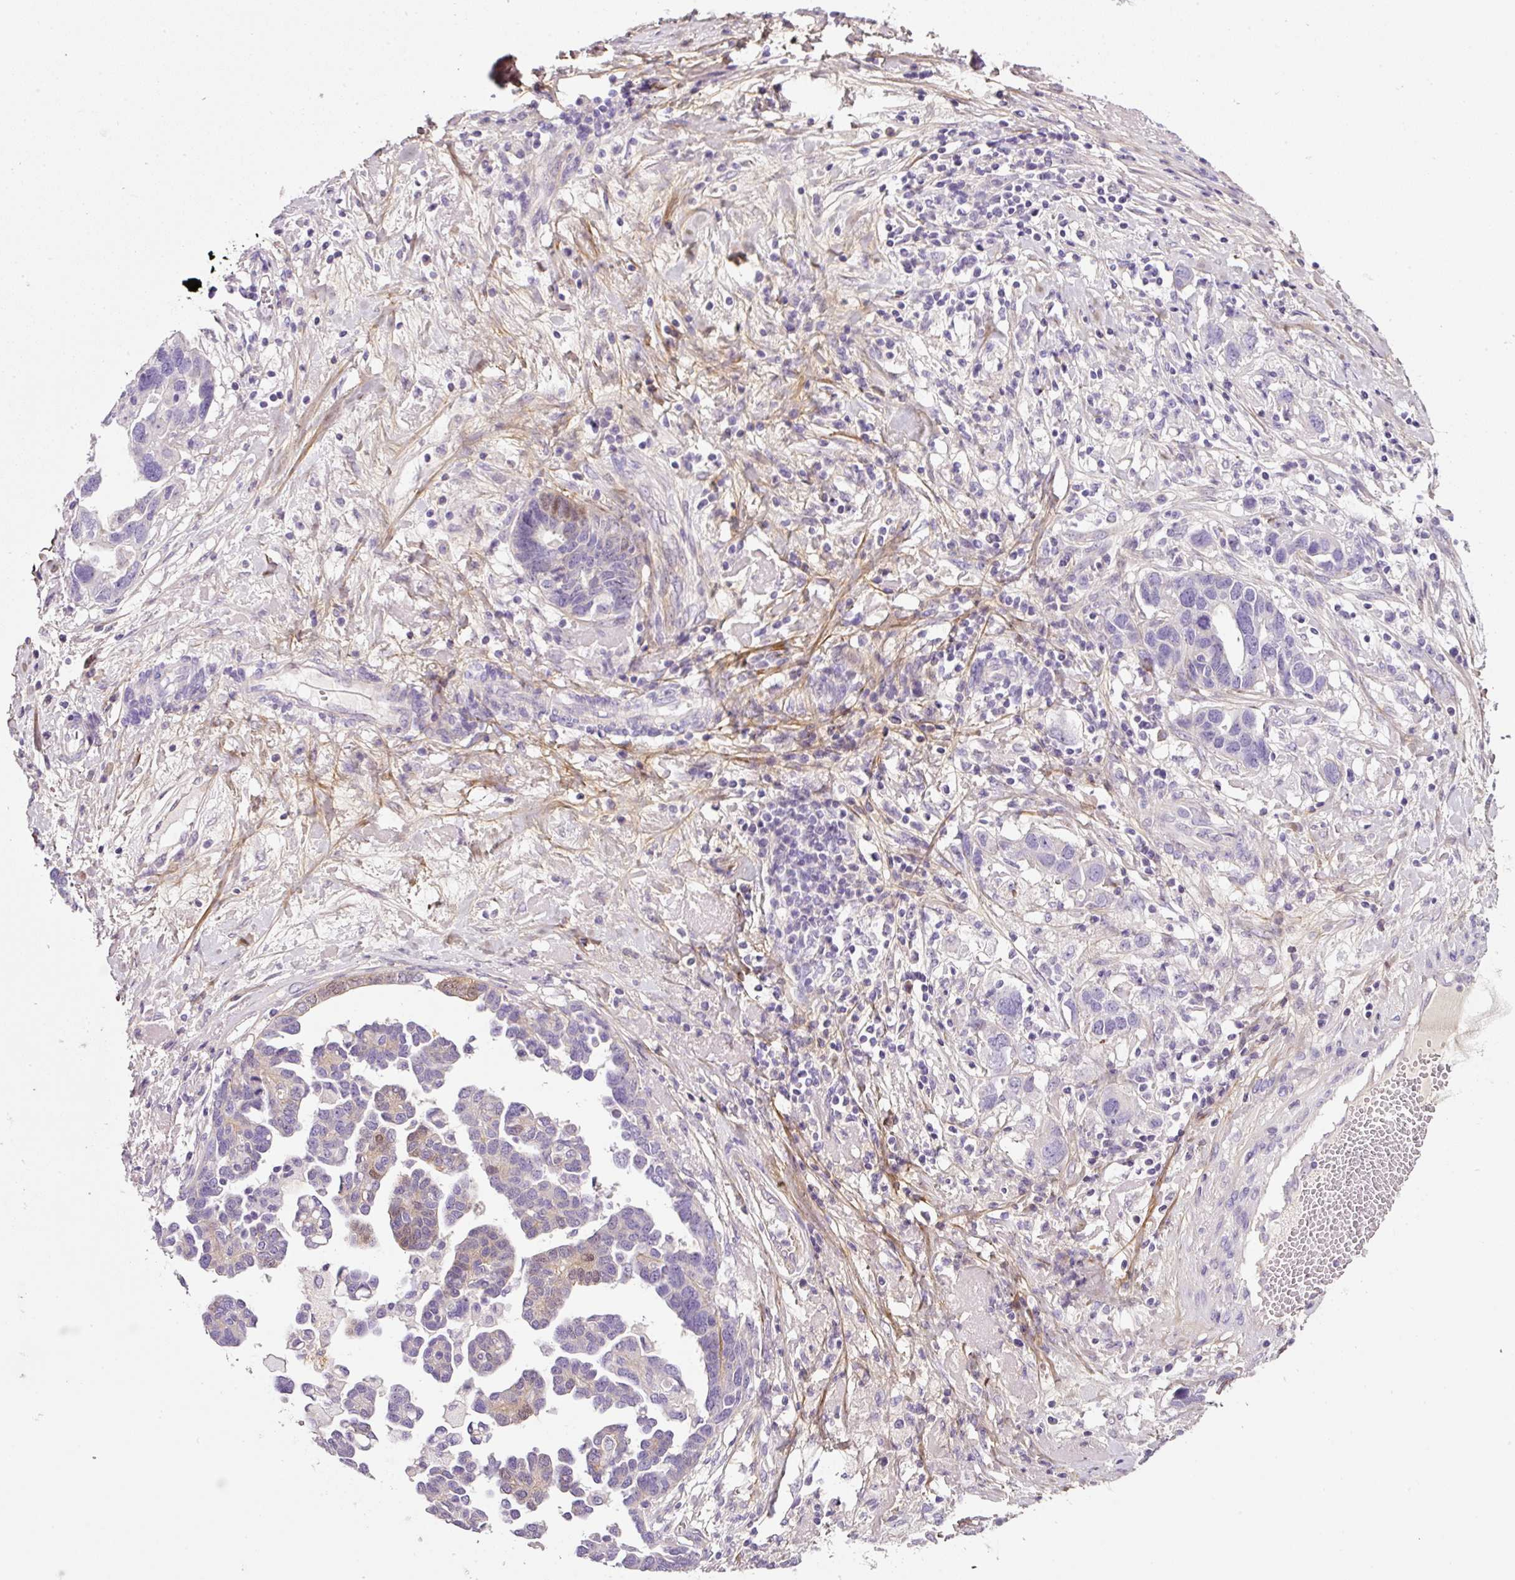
{"staining": {"intensity": "negative", "quantity": "none", "location": "none"}, "tissue": "ovarian cancer", "cell_type": "Tumor cells", "image_type": "cancer", "snomed": [{"axis": "morphology", "description": "Cystadenocarcinoma, serous, NOS"}, {"axis": "topography", "description": "Ovary"}], "caption": "Tumor cells show no significant staining in ovarian cancer (serous cystadenocarcinoma).", "gene": "SOS2", "patient": {"sex": "female", "age": 54}}